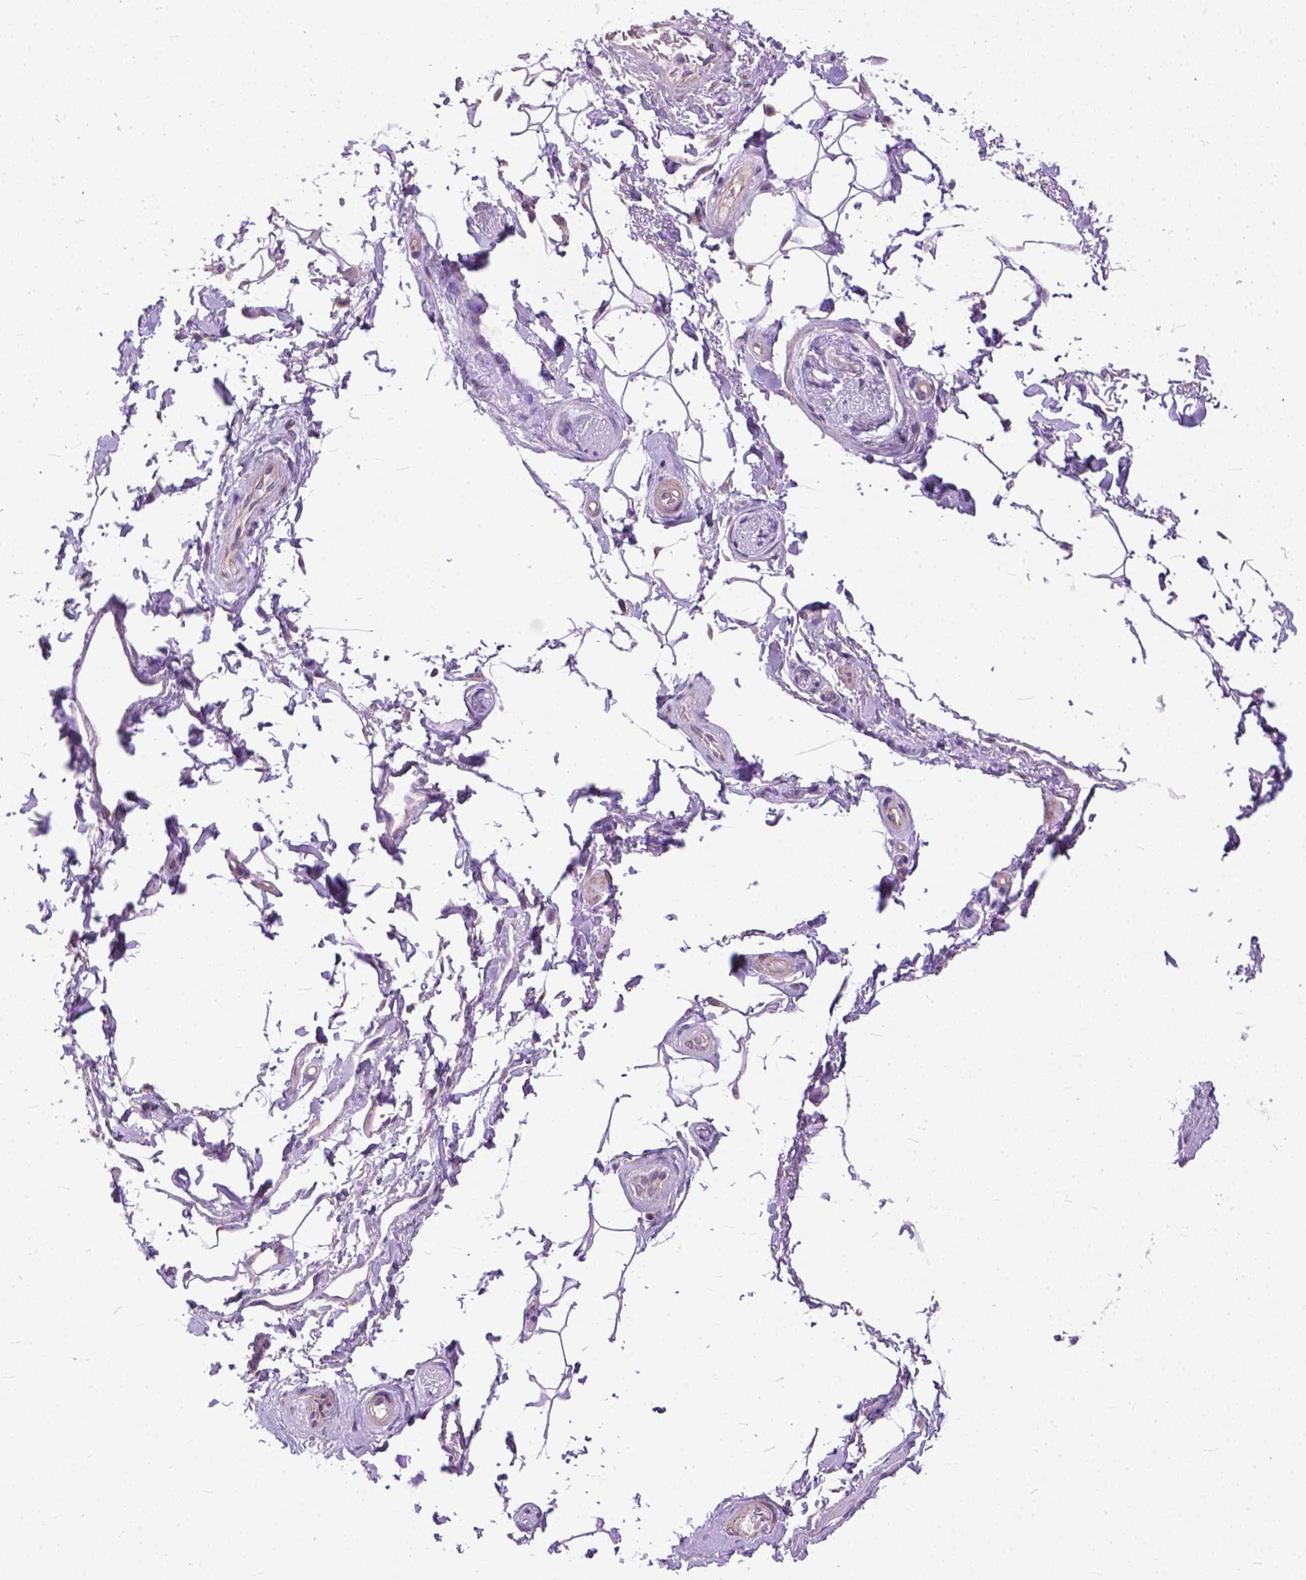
{"staining": {"intensity": "negative", "quantity": "none", "location": "none"}, "tissue": "adipose tissue", "cell_type": "Adipocytes", "image_type": "normal", "snomed": [{"axis": "morphology", "description": "Normal tissue, NOS"}, {"axis": "topography", "description": "Anal"}, {"axis": "topography", "description": "Peripheral nerve tissue"}], "caption": "Immunohistochemistry (IHC) of unremarkable human adipose tissue displays no expression in adipocytes.", "gene": "BANF2", "patient": {"sex": "male", "age": 51}}